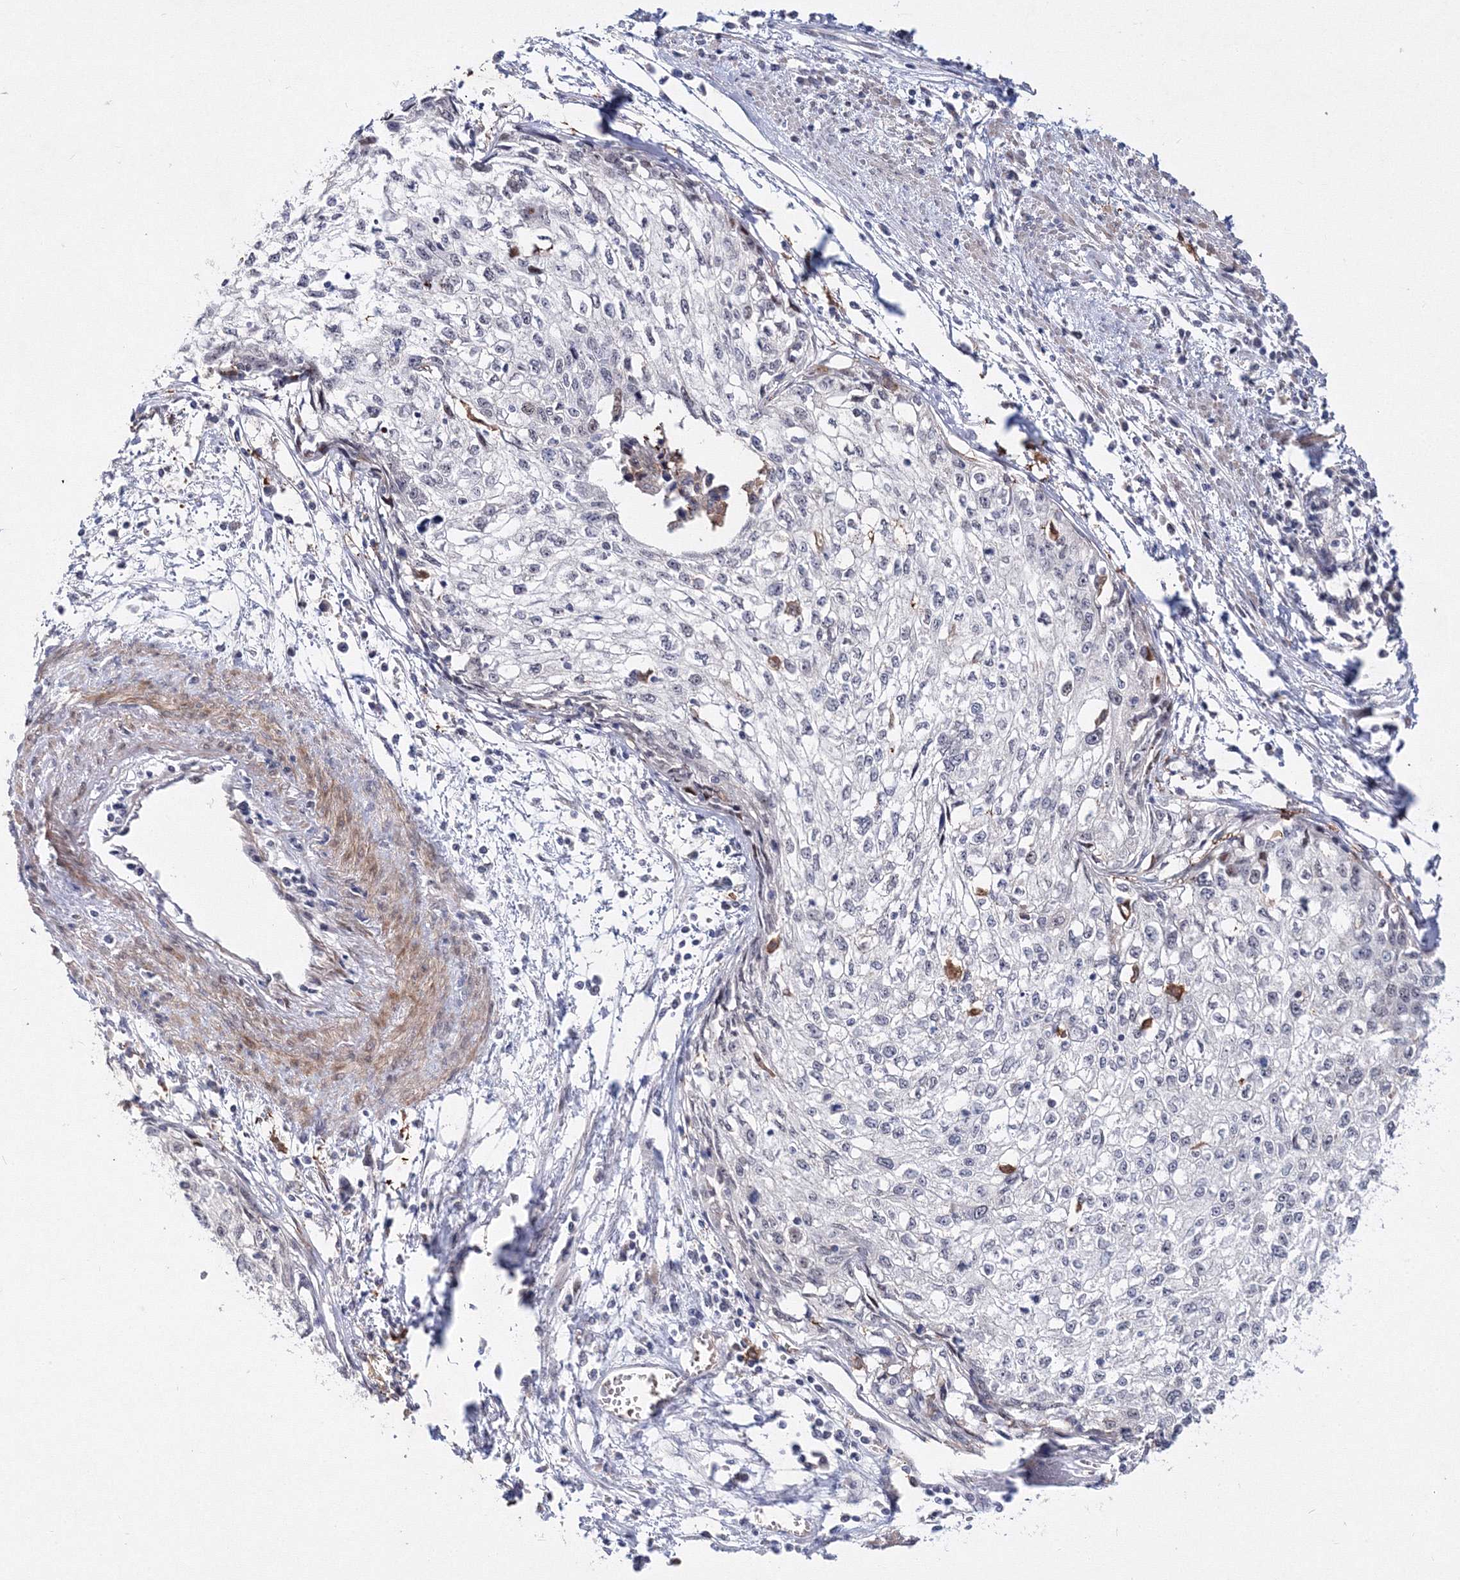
{"staining": {"intensity": "negative", "quantity": "none", "location": "none"}, "tissue": "cervical cancer", "cell_type": "Tumor cells", "image_type": "cancer", "snomed": [{"axis": "morphology", "description": "Squamous cell carcinoma, NOS"}, {"axis": "topography", "description": "Cervix"}], "caption": "A high-resolution micrograph shows immunohistochemistry staining of cervical squamous cell carcinoma, which displays no significant staining in tumor cells.", "gene": "C11orf52", "patient": {"sex": "female", "age": 57}}